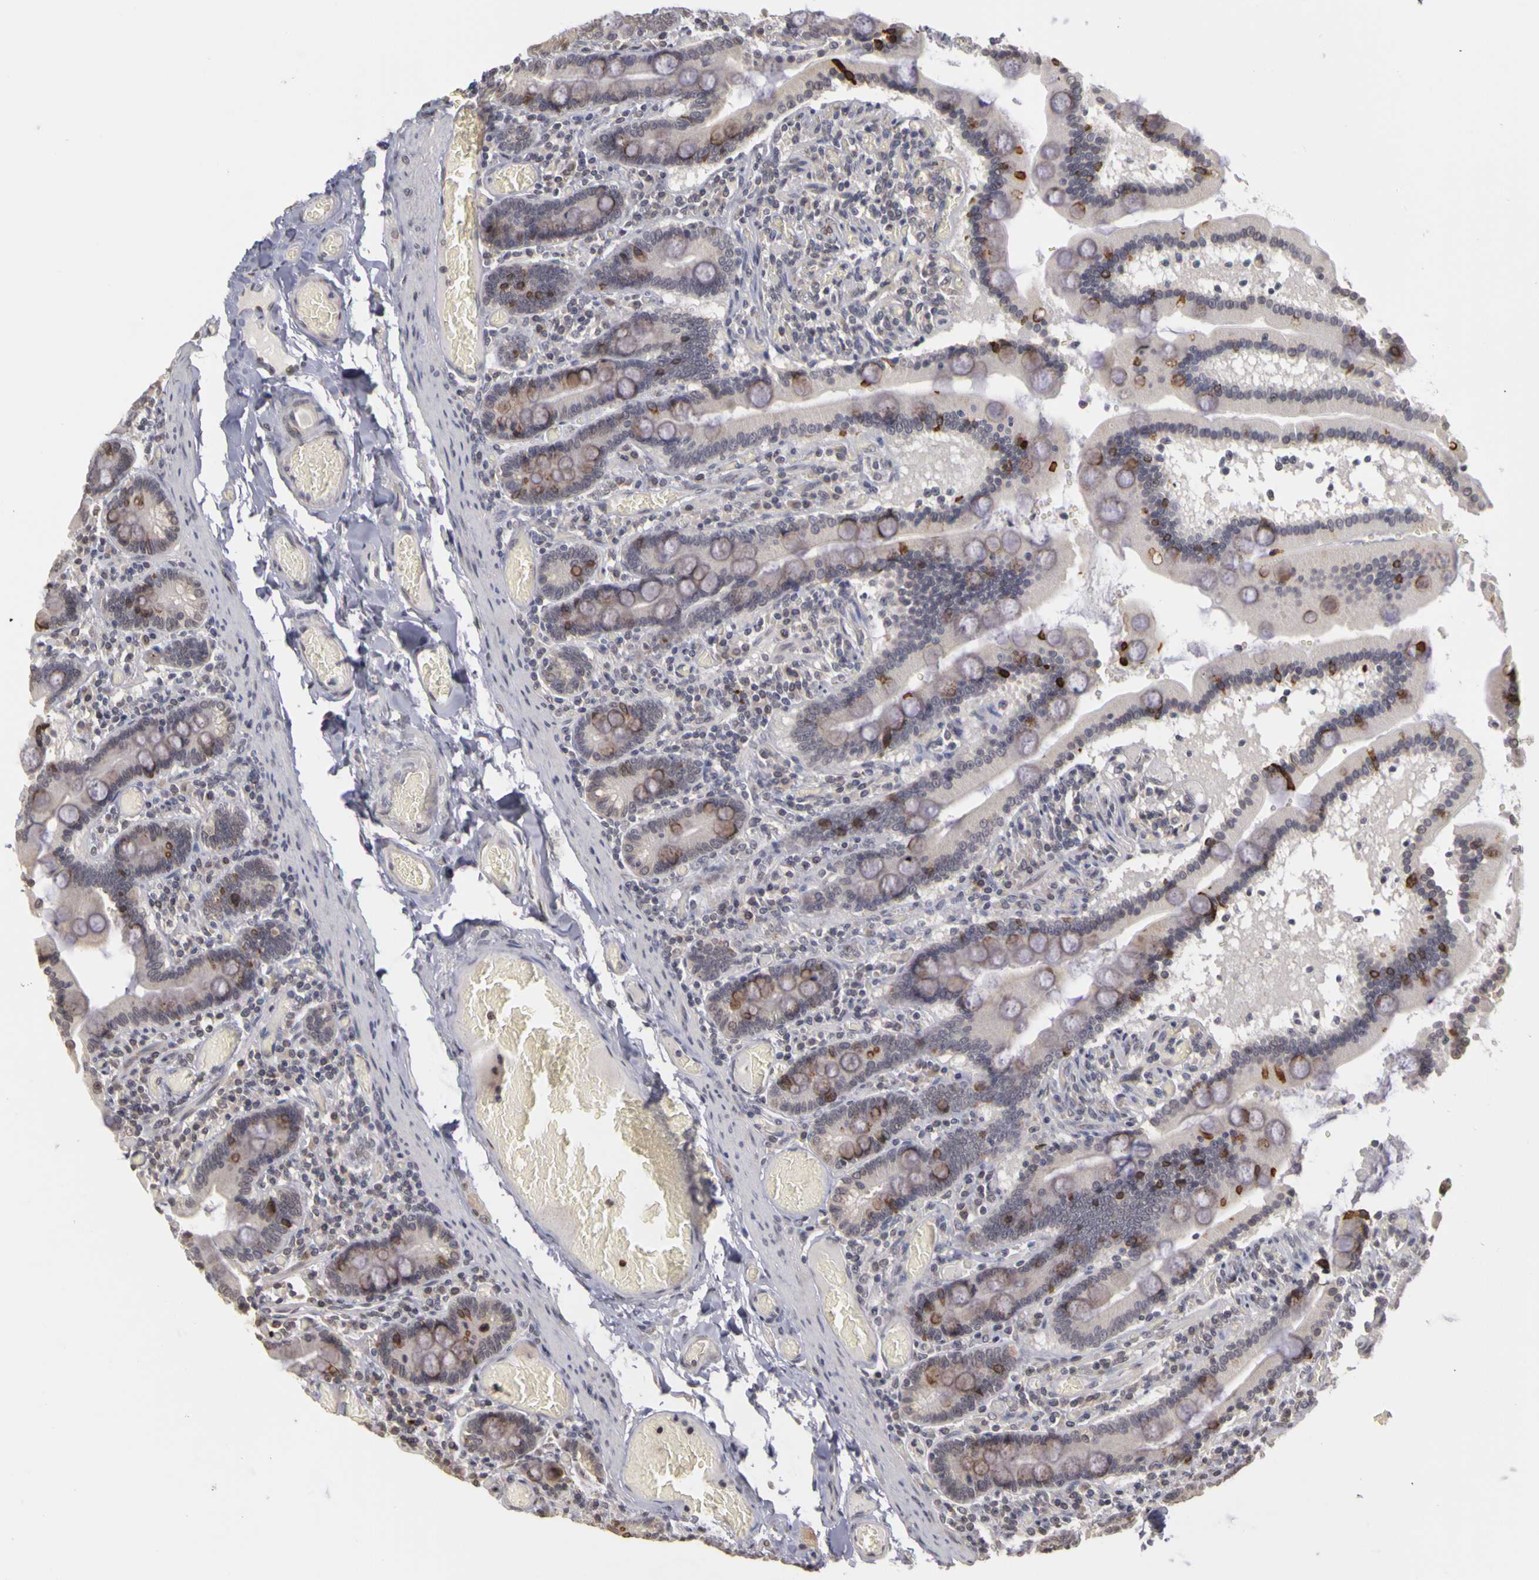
{"staining": {"intensity": "moderate", "quantity": "25%-75%", "location": "cytoplasmic/membranous"}, "tissue": "small intestine", "cell_type": "Glandular cells", "image_type": "normal", "snomed": [{"axis": "morphology", "description": "Normal tissue, NOS"}, {"axis": "topography", "description": "Small intestine"}], "caption": "Immunohistochemistry of unremarkable human small intestine exhibits medium levels of moderate cytoplasmic/membranous positivity in approximately 25%-75% of glandular cells. (DAB IHC with brightfield microscopy, high magnification).", "gene": "FRMD7", "patient": {"sex": "male", "age": 59}}